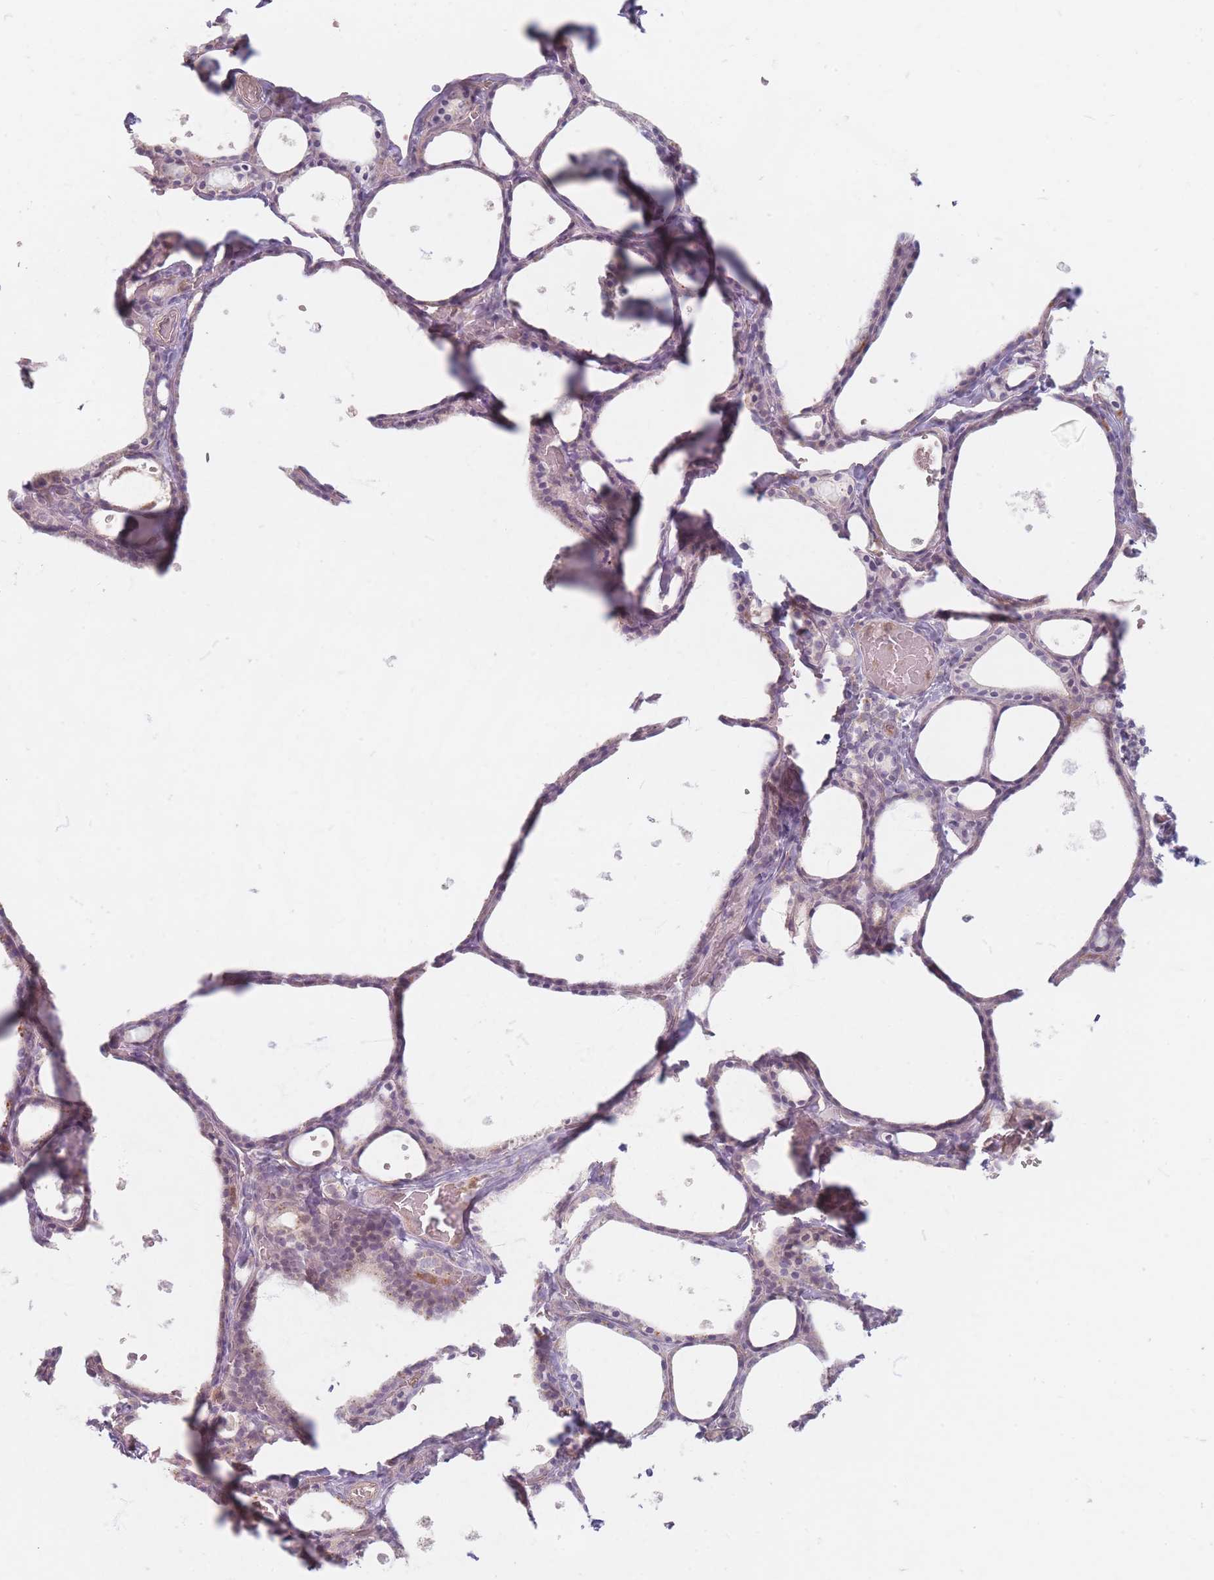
{"staining": {"intensity": "weak", "quantity": "<25%", "location": "cytoplasmic/membranous"}, "tissue": "thyroid gland", "cell_type": "Glandular cells", "image_type": "normal", "snomed": [{"axis": "morphology", "description": "Normal tissue, NOS"}, {"axis": "topography", "description": "Thyroid gland"}], "caption": "Photomicrograph shows no significant protein staining in glandular cells of normal thyroid gland. Nuclei are stained in blue.", "gene": "CHCHD7", "patient": {"sex": "male", "age": 56}}